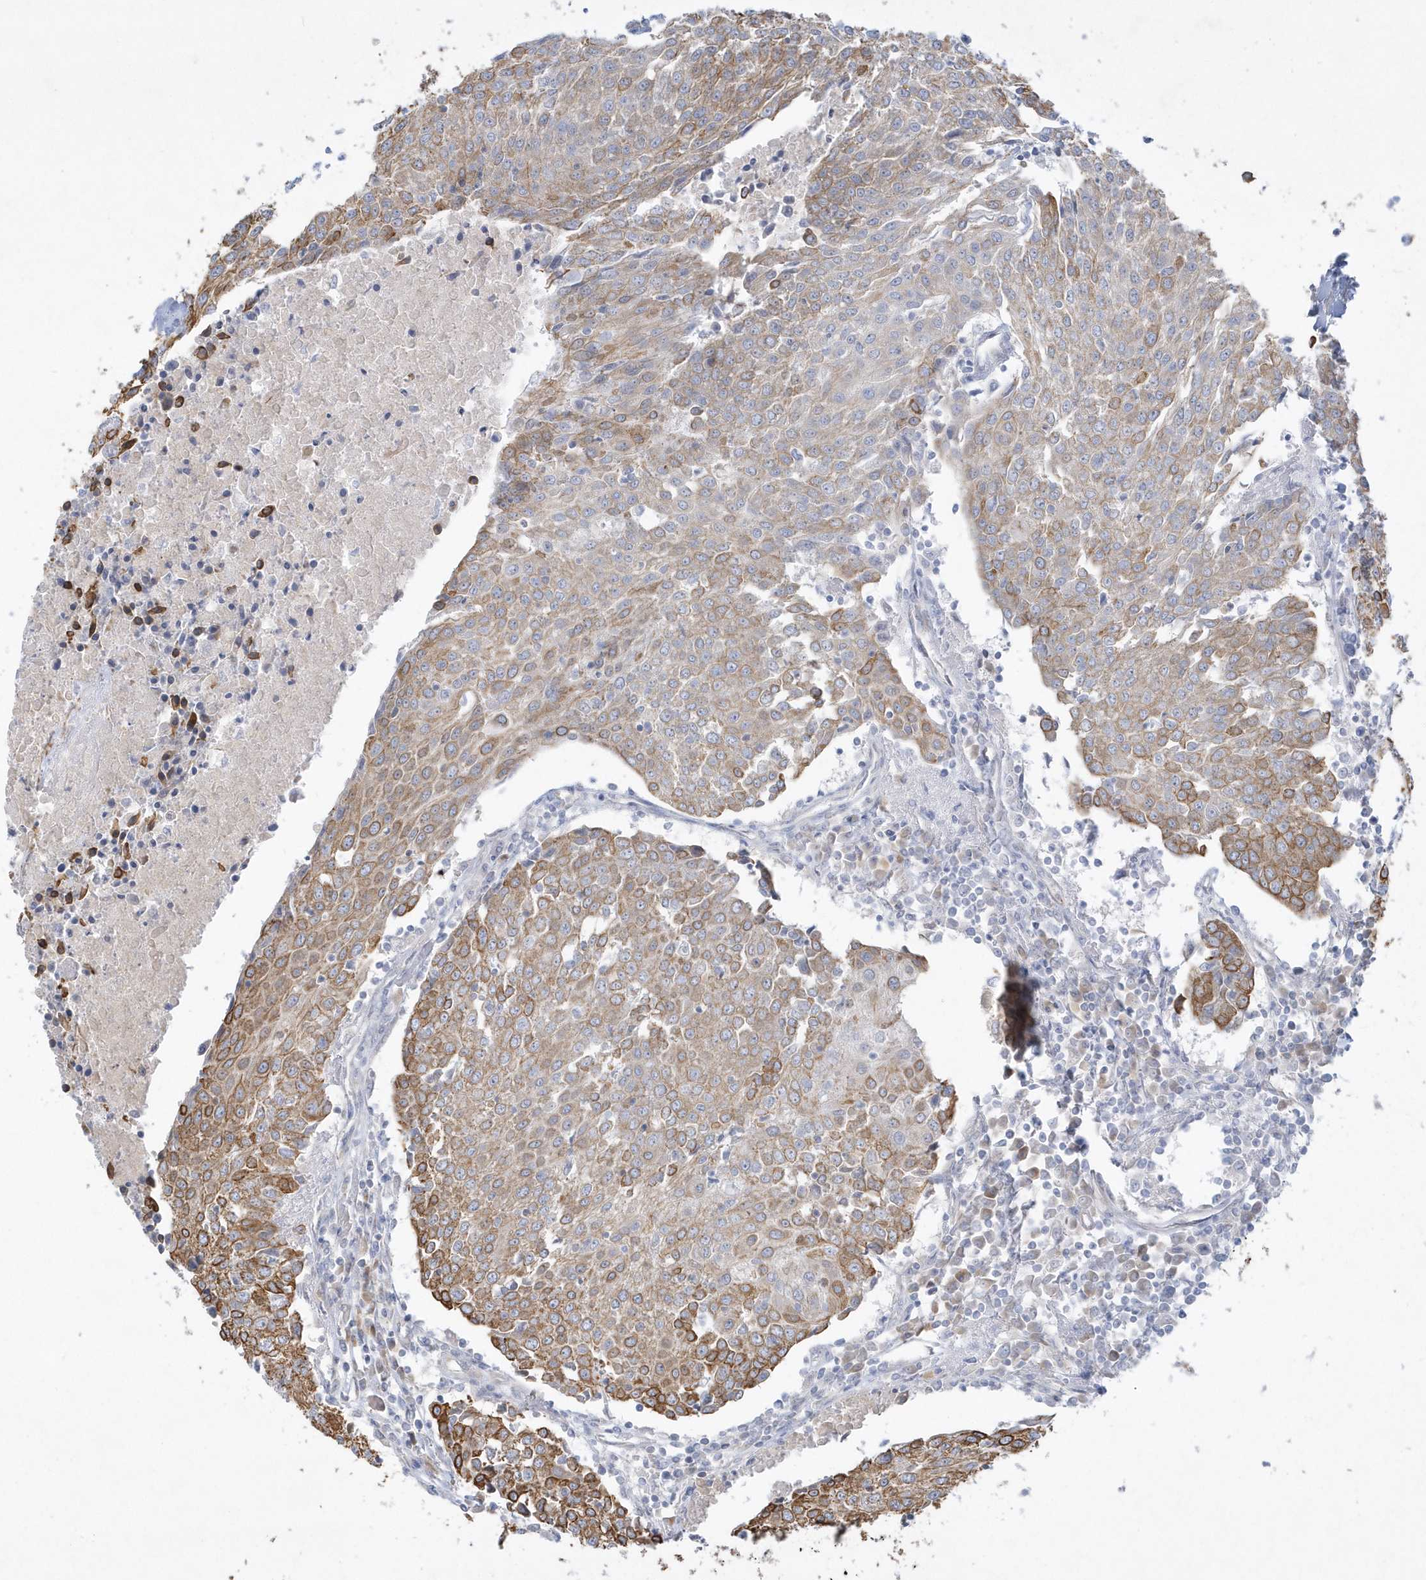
{"staining": {"intensity": "moderate", "quantity": "25%-75%", "location": "cytoplasmic/membranous"}, "tissue": "urothelial cancer", "cell_type": "Tumor cells", "image_type": "cancer", "snomed": [{"axis": "morphology", "description": "Urothelial carcinoma, High grade"}, {"axis": "topography", "description": "Urinary bladder"}], "caption": "Tumor cells exhibit medium levels of moderate cytoplasmic/membranous expression in about 25%-75% of cells in human urothelial cancer.", "gene": "LARS1", "patient": {"sex": "female", "age": 85}}